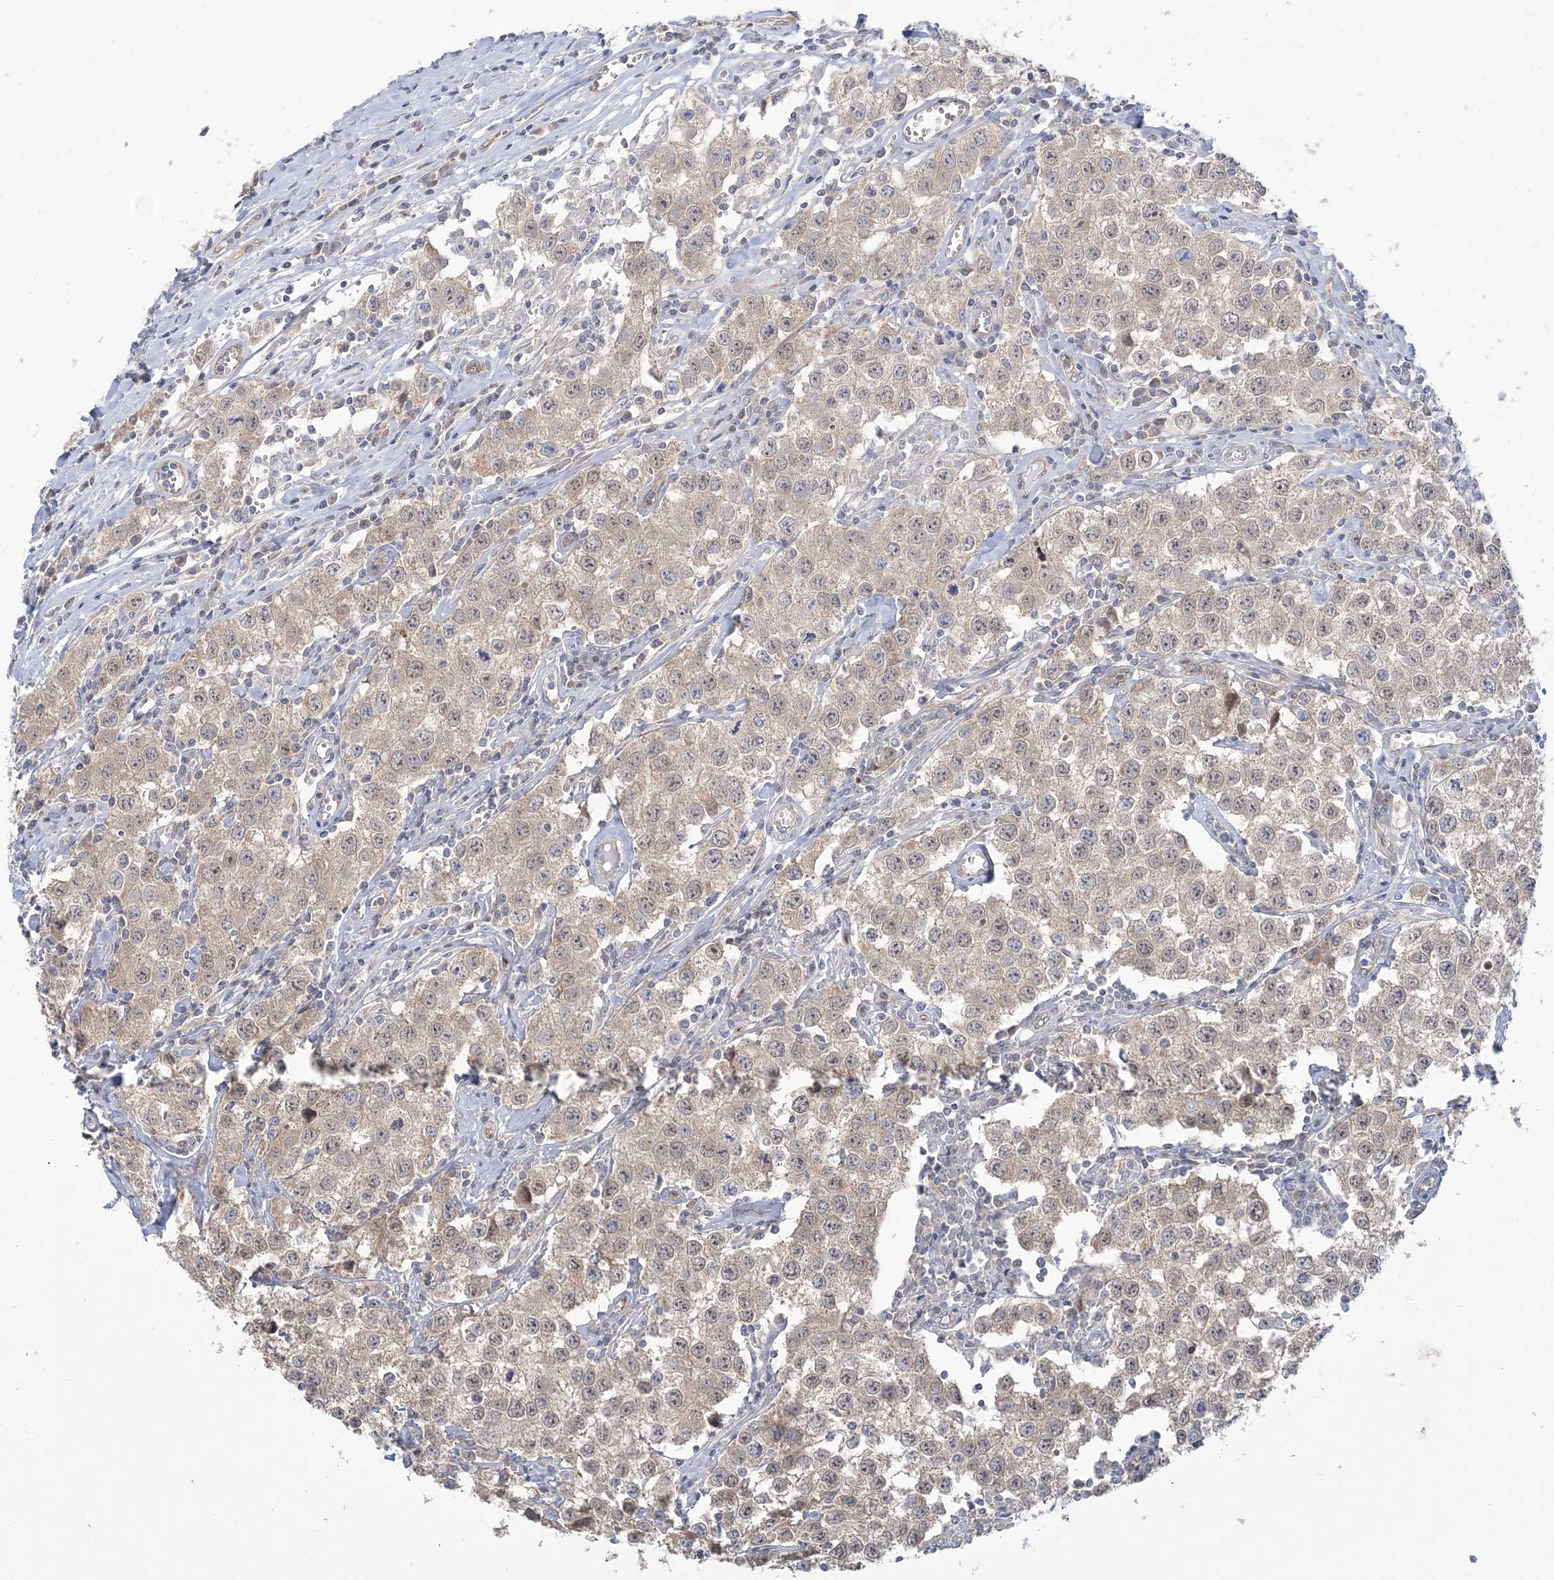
{"staining": {"intensity": "weak", "quantity": ">75%", "location": "cytoplasmic/membranous"}, "tissue": "testis cancer", "cell_type": "Tumor cells", "image_type": "cancer", "snomed": [{"axis": "morphology", "description": "Seminoma, NOS"}, {"axis": "morphology", "description": "Carcinoma, Embryonal, NOS"}, {"axis": "topography", "description": "Testis"}], "caption": "Seminoma (testis) stained for a protein shows weak cytoplasmic/membranous positivity in tumor cells. (DAB IHC with brightfield microscopy, high magnification).", "gene": "FARSB", "patient": {"sex": "male", "age": 43}}